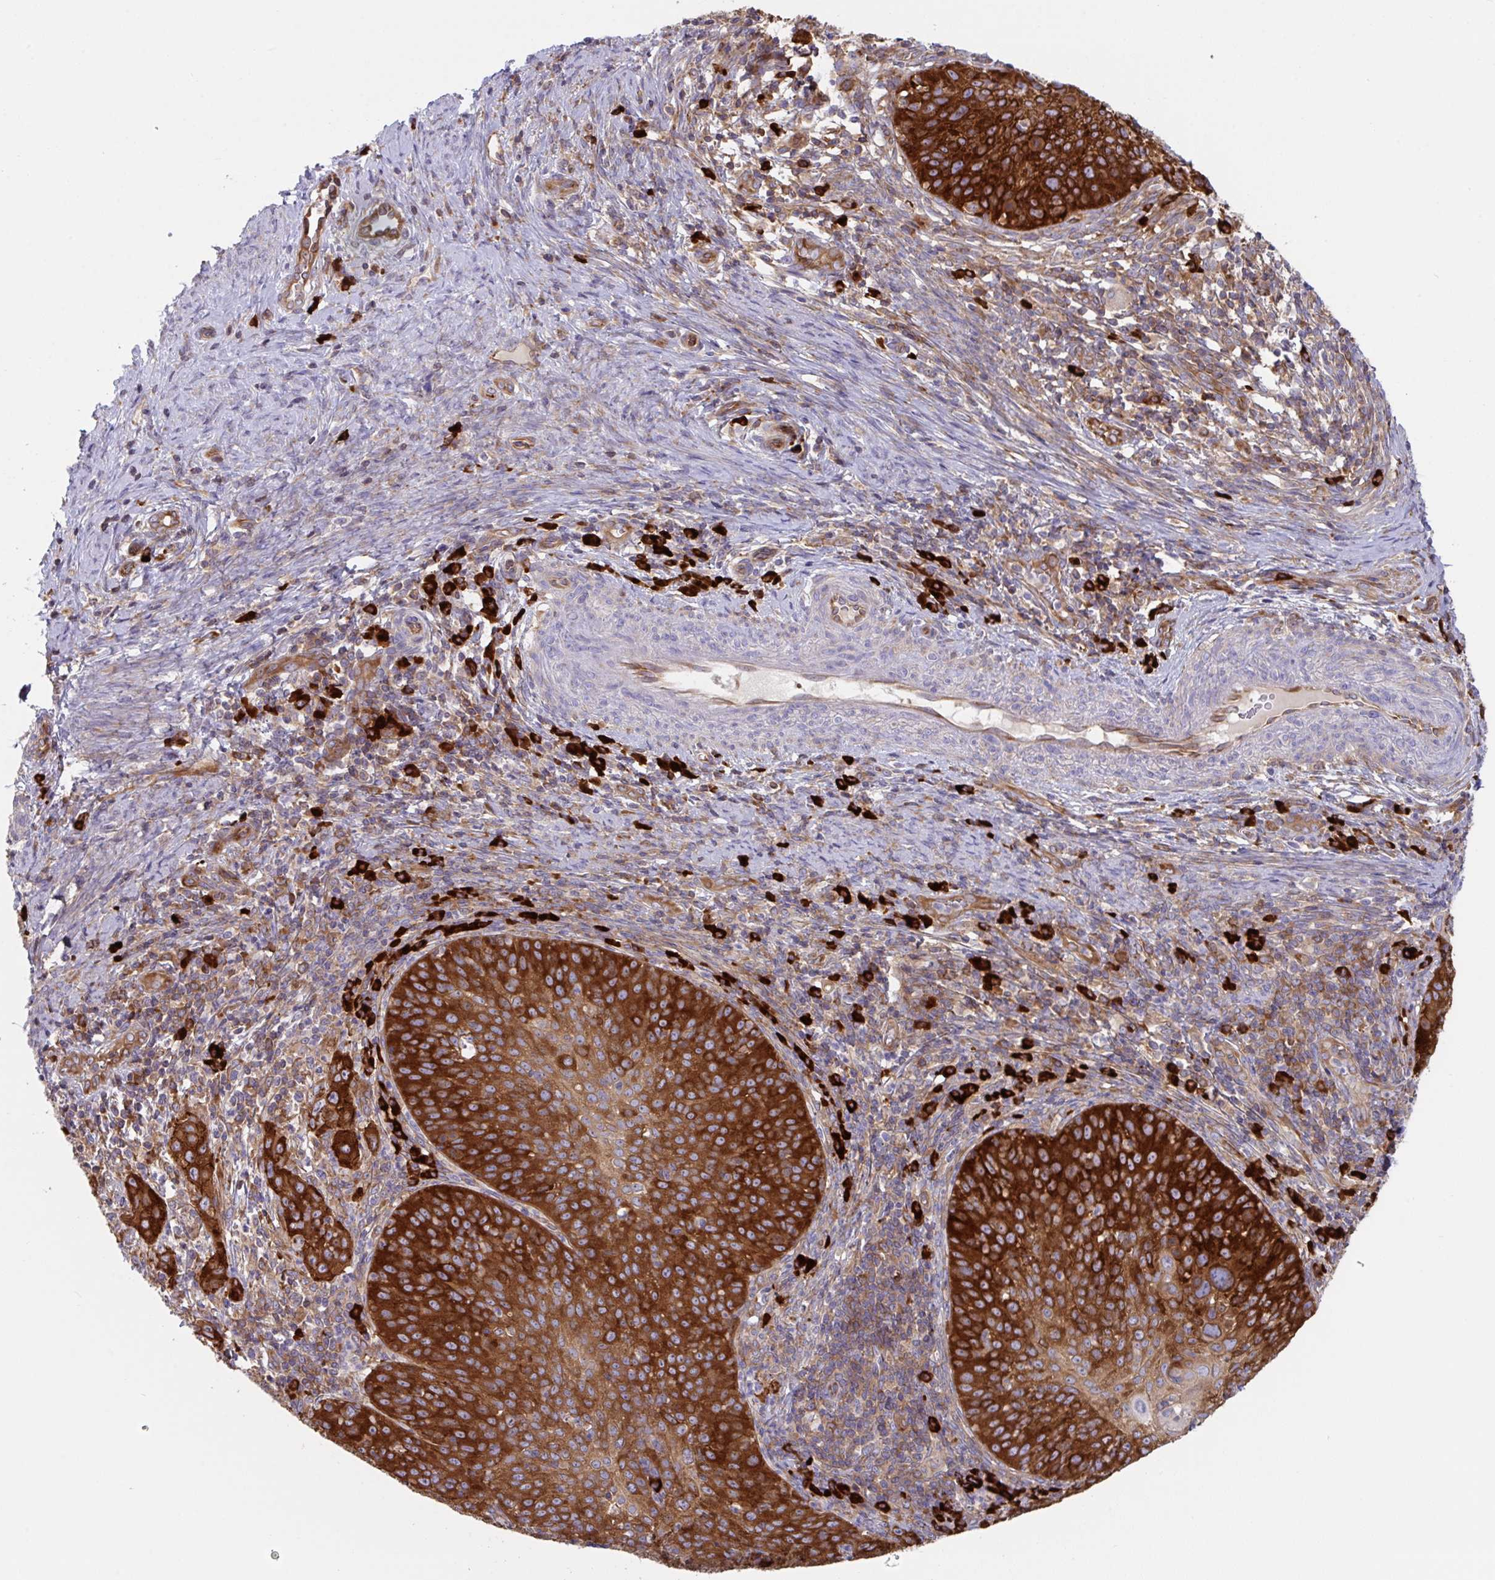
{"staining": {"intensity": "strong", "quantity": ">75%", "location": "cytoplasmic/membranous"}, "tissue": "cervical cancer", "cell_type": "Tumor cells", "image_type": "cancer", "snomed": [{"axis": "morphology", "description": "Squamous cell carcinoma, NOS"}, {"axis": "topography", "description": "Cervix"}], "caption": "This photomicrograph shows immunohistochemistry (IHC) staining of cervical cancer (squamous cell carcinoma), with high strong cytoplasmic/membranous staining in about >75% of tumor cells.", "gene": "YARS2", "patient": {"sex": "female", "age": 30}}